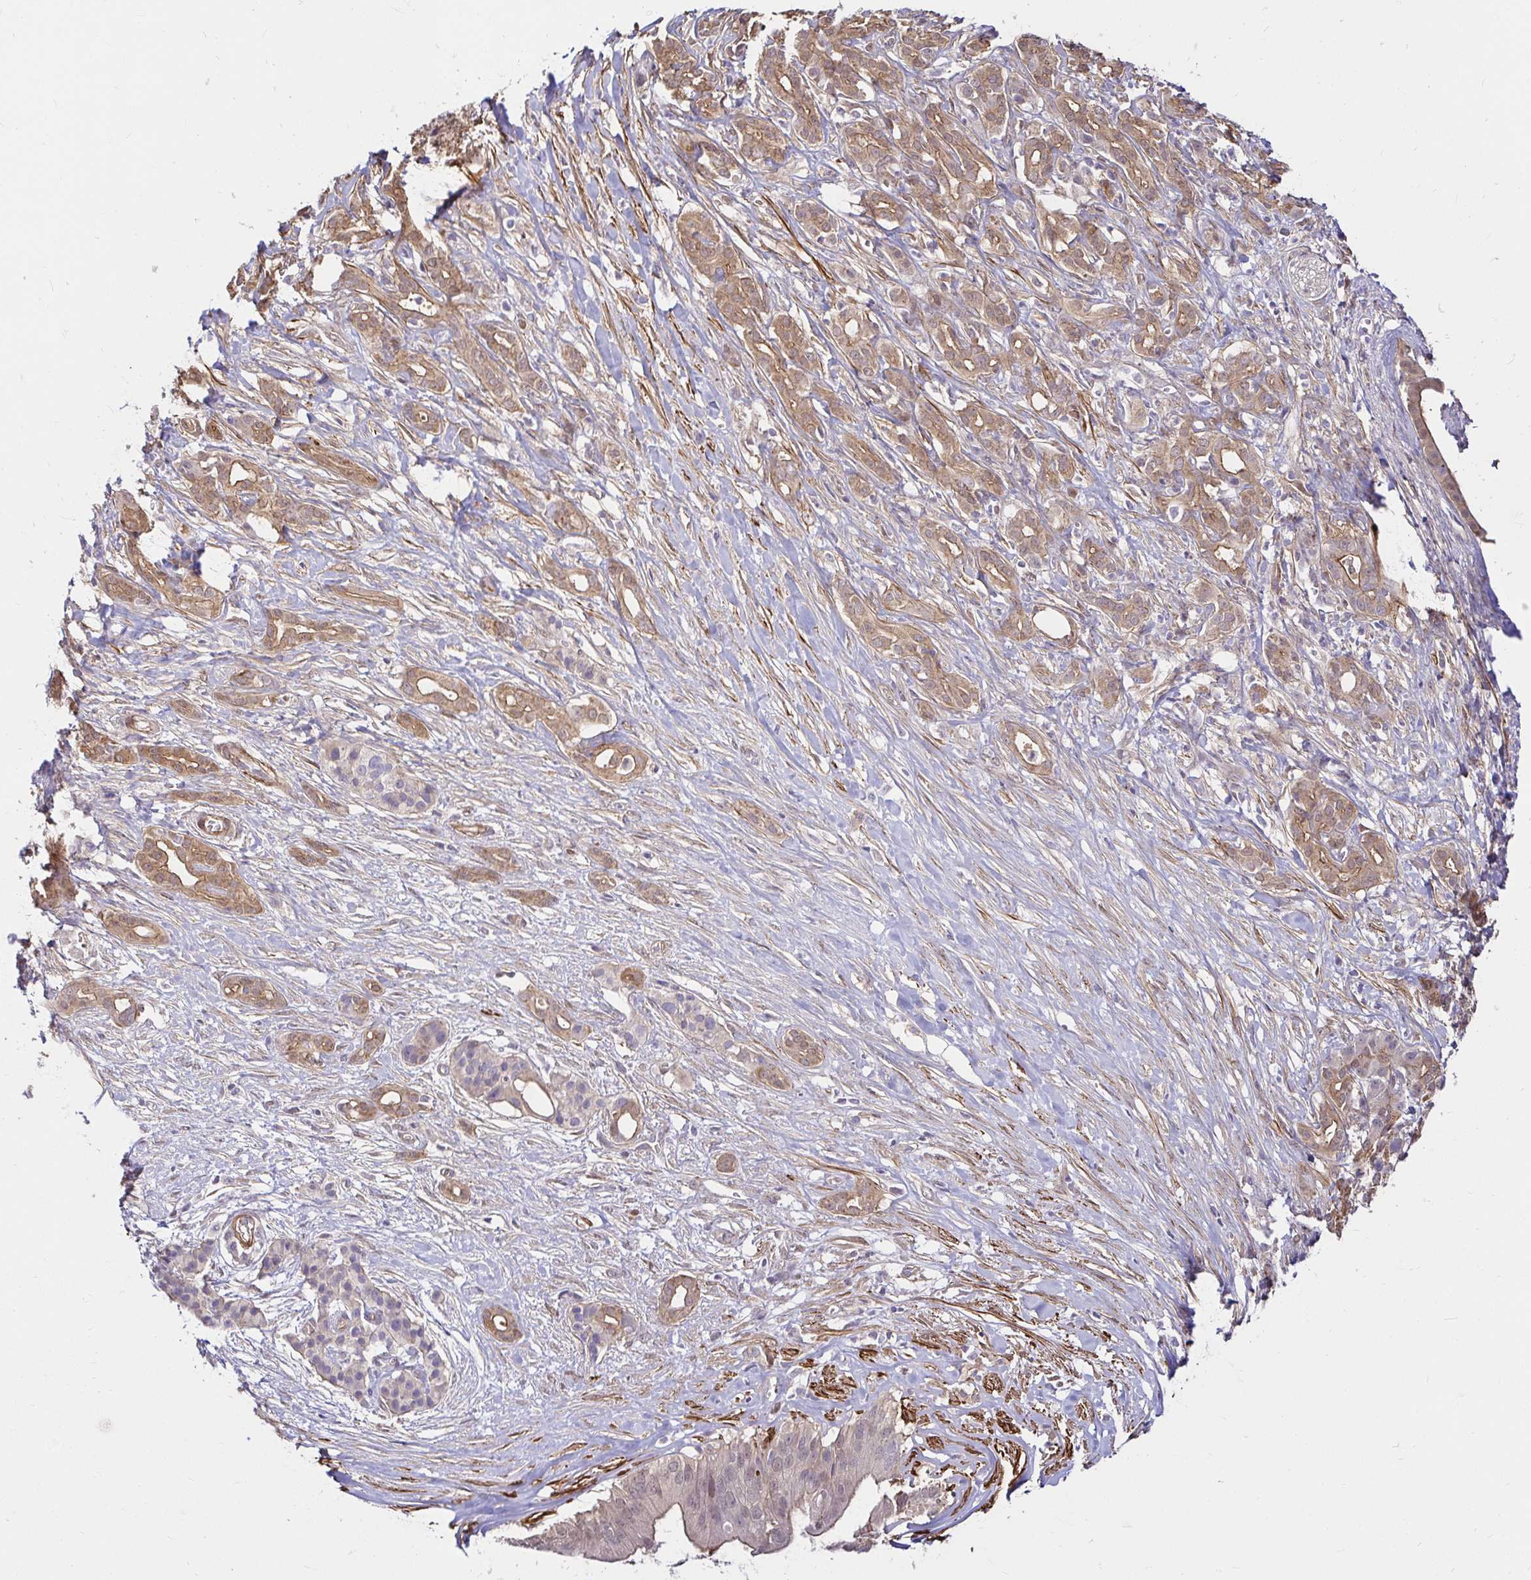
{"staining": {"intensity": "moderate", "quantity": ">75%", "location": "cytoplasmic/membranous"}, "tissue": "pancreatic cancer", "cell_type": "Tumor cells", "image_type": "cancer", "snomed": [{"axis": "morphology", "description": "Adenocarcinoma, NOS"}, {"axis": "topography", "description": "Pancreas"}], "caption": "Tumor cells show medium levels of moderate cytoplasmic/membranous expression in about >75% of cells in pancreatic cancer.", "gene": "YAP1", "patient": {"sex": "male", "age": 61}}